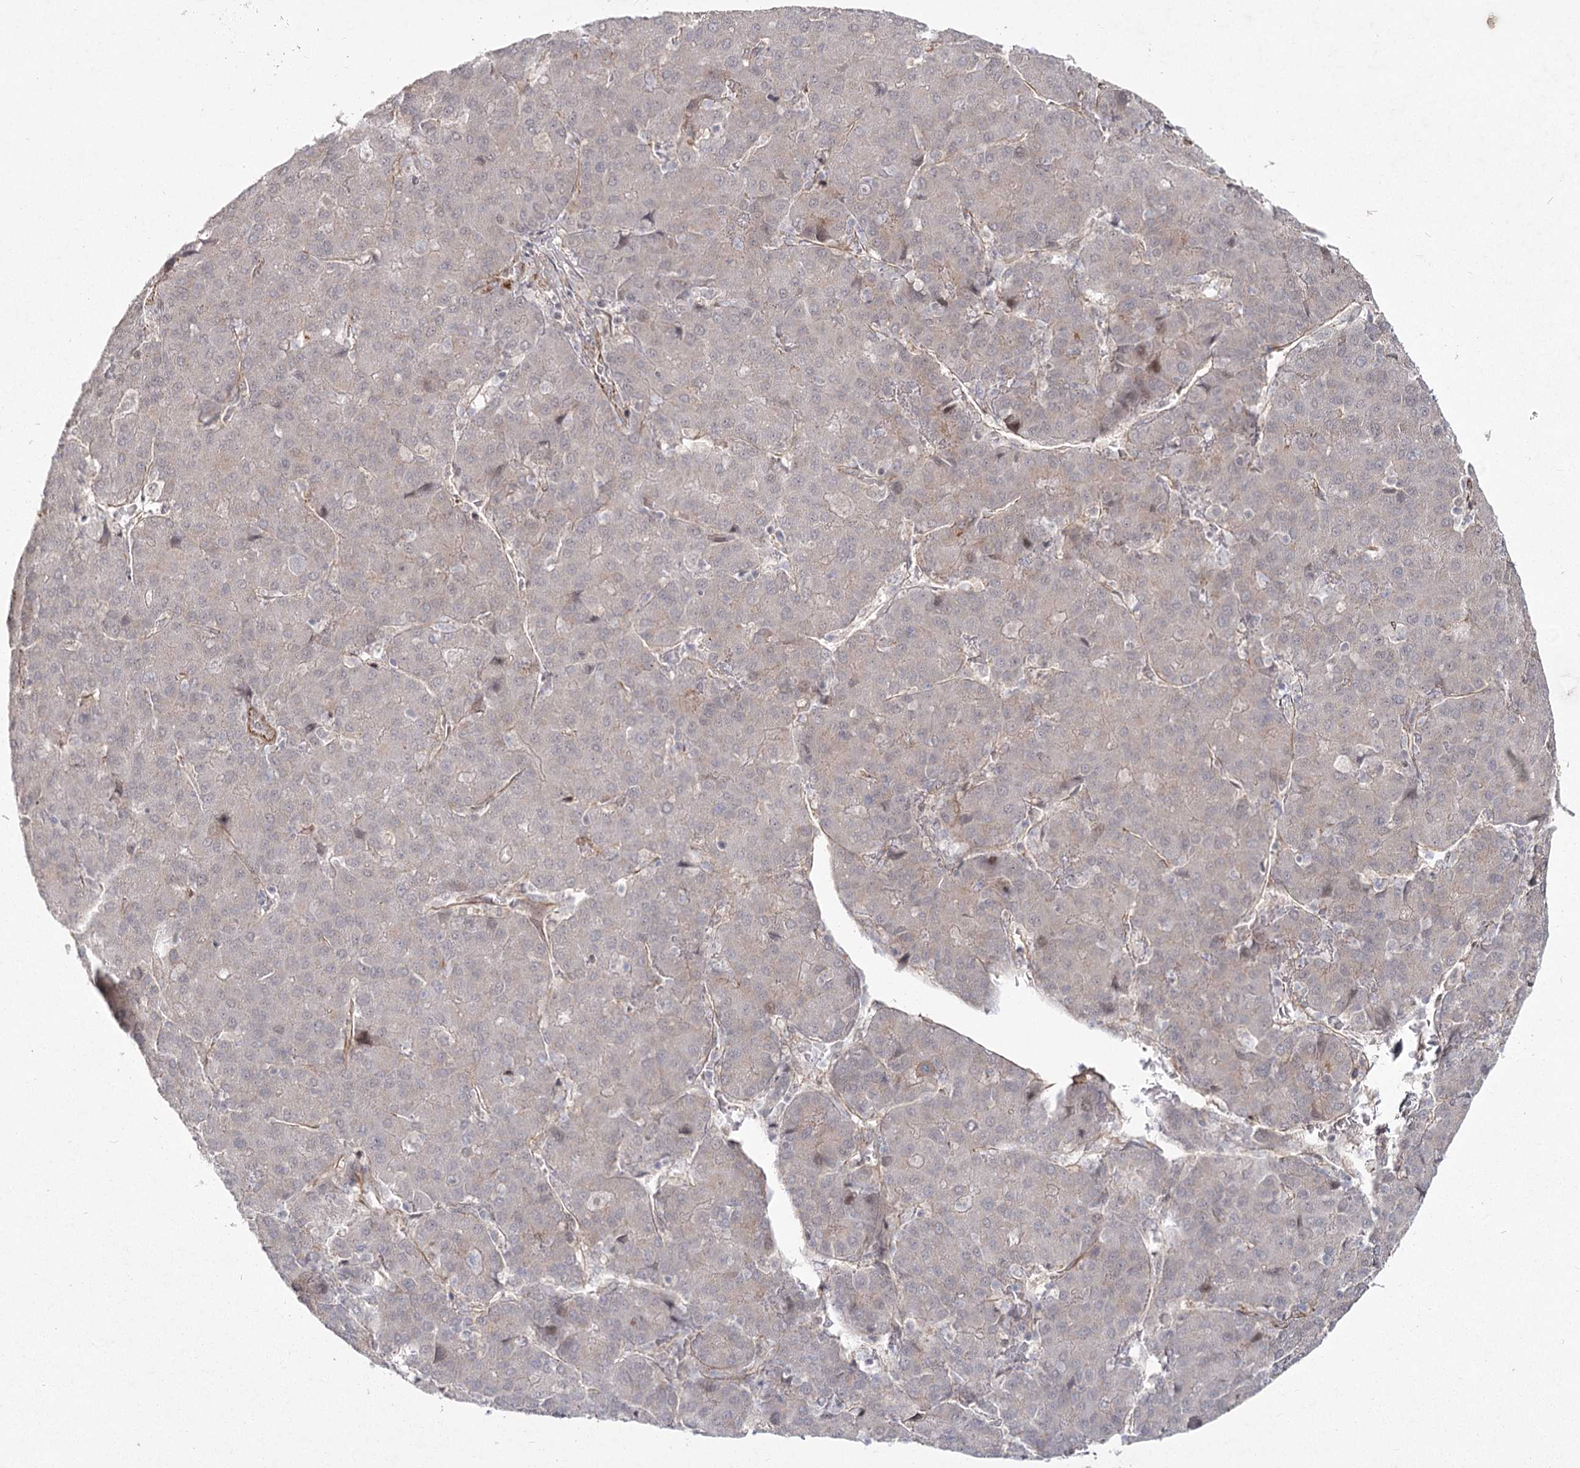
{"staining": {"intensity": "negative", "quantity": "none", "location": "none"}, "tissue": "liver cancer", "cell_type": "Tumor cells", "image_type": "cancer", "snomed": [{"axis": "morphology", "description": "Carcinoma, Hepatocellular, NOS"}, {"axis": "topography", "description": "Liver"}], "caption": "High power microscopy histopathology image of an immunohistochemistry (IHC) photomicrograph of liver hepatocellular carcinoma, revealing no significant expression in tumor cells.", "gene": "AP2M1", "patient": {"sex": "male", "age": 65}}